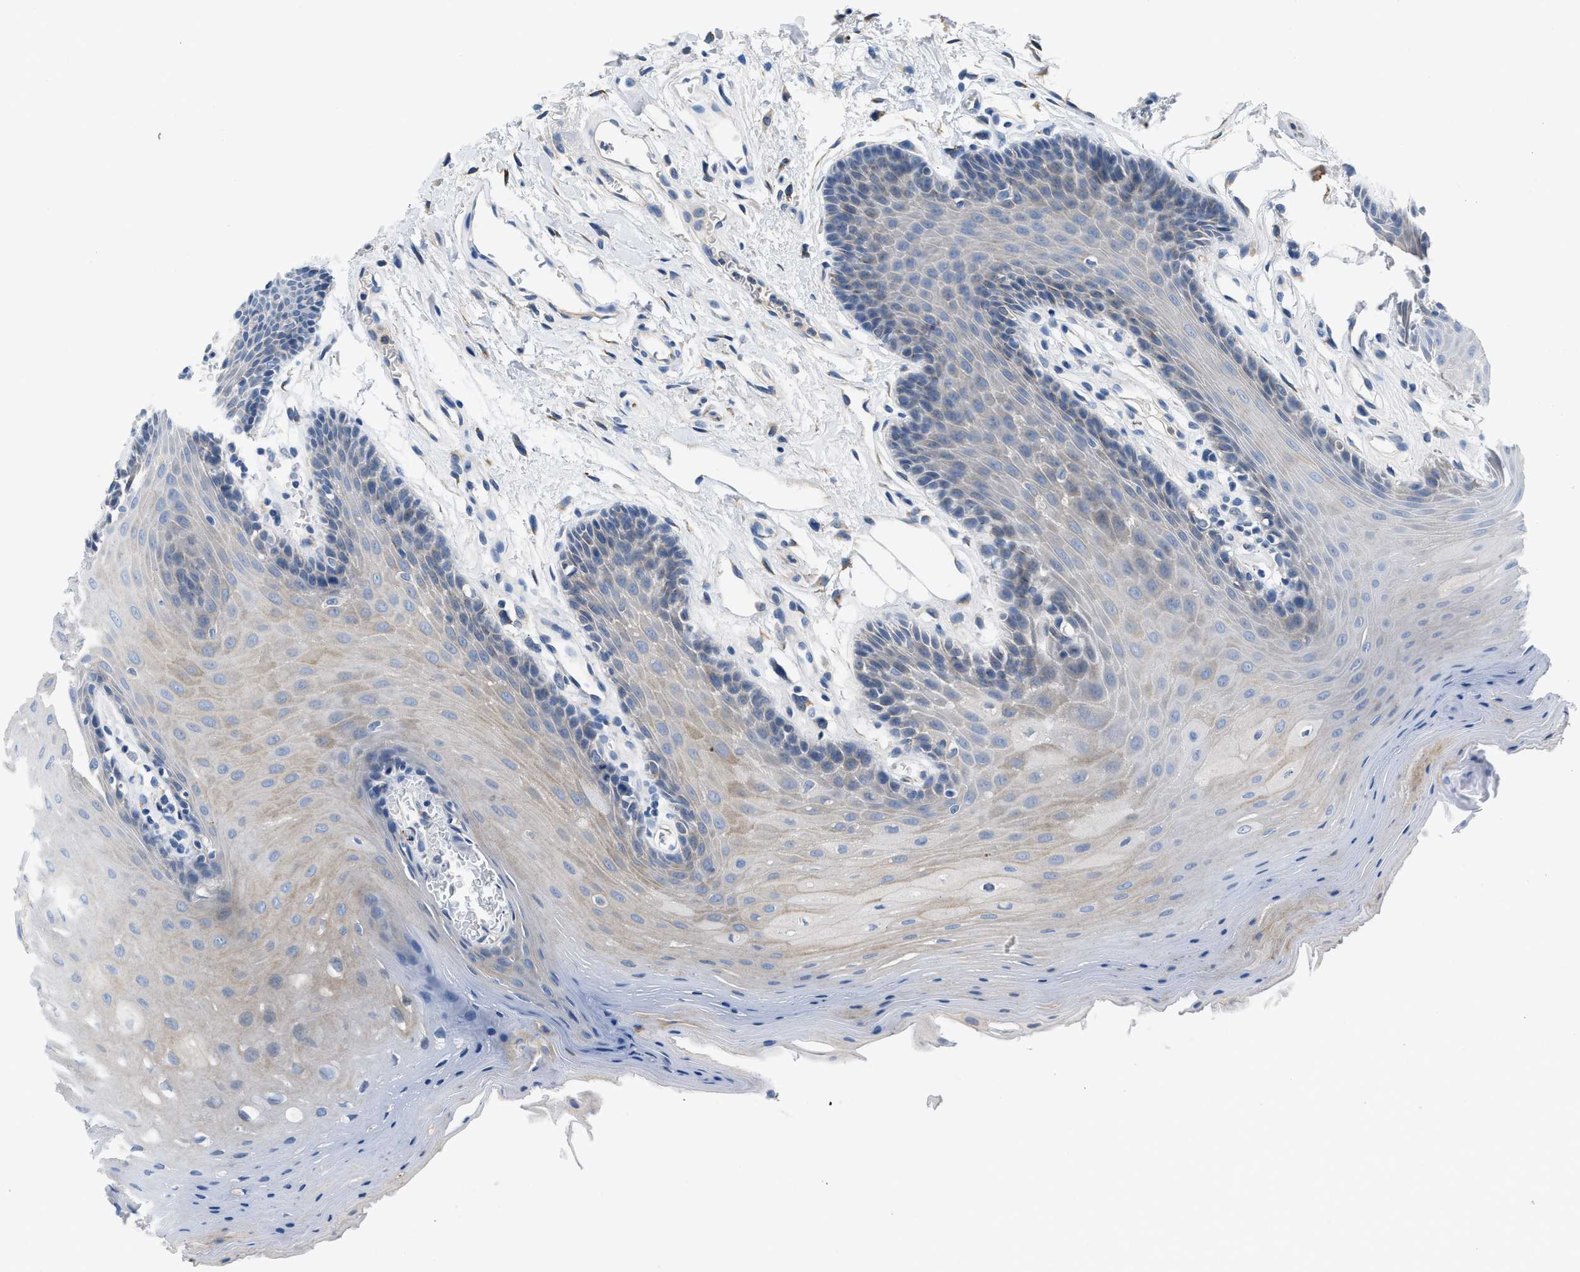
{"staining": {"intensity": "weak", "quantity": "25%-75%", "location": "cytoplasmic/membranous"}, "tissue": "oral mucosa", "cell_type": "Squamous epithelial cells", "image_type": "normal", "snomed": [{"axis": "morphology", "description": "Normal tissue, NOS"}, {"axis": "morphology", "description": "Squamous cell carcinoma, NOS"}, {"axis": "topography", "description": "Oral tissue"}, {"axis": "topography", "description": "Head-Neck"}], "caption": "Protein staining by immunohistochemistry exhibits weak cytoplasmic/membranous staining in about 25%-75% of squamous epithelial cells in normal oral mucosa.", "gene": "BNC2", "patient": {"sex": "male", "age": 71}}